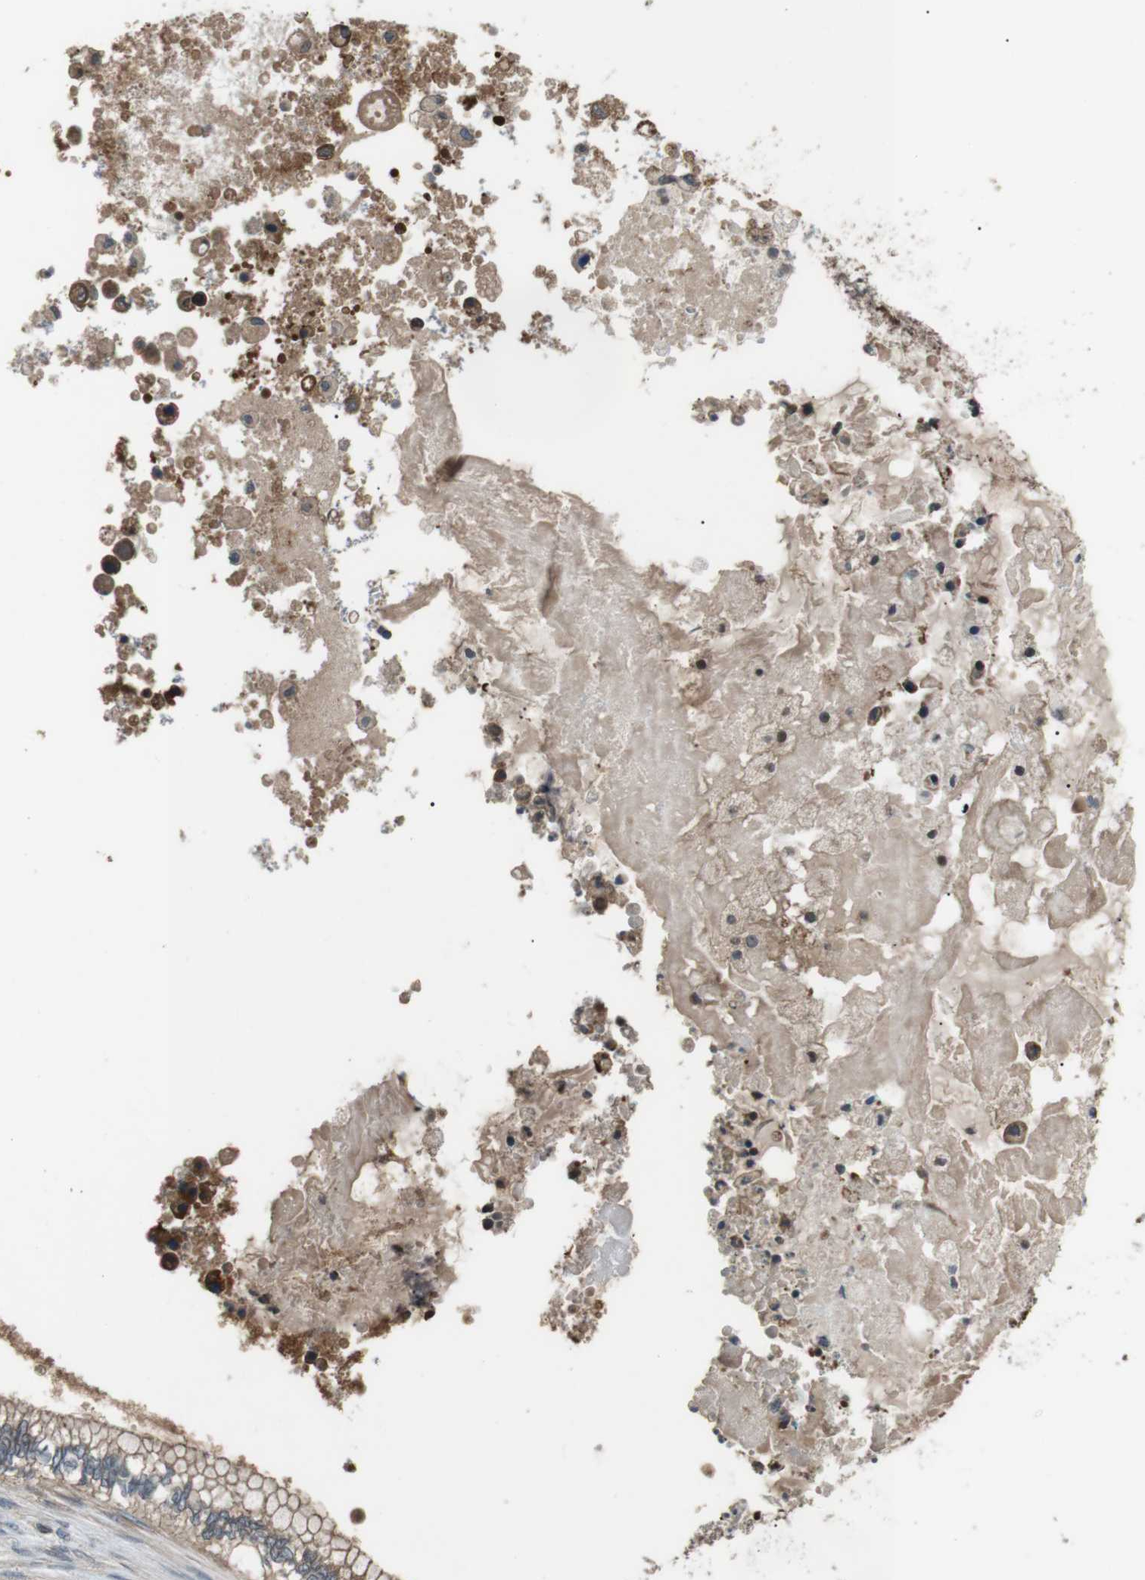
{"staining": {"intensity": "moderate", "quantity": ">75%", "location": "cytoplasmic/membranous"}, "tissue": "ovarian cancer", "cell_type": "Tumor cells", "image_type": "cancer", "snomed": [{"axis": "morphology", "description": "Cystadenocarcinoma, mucinous, NOS"}, {"axis": "topography", "description": "Ovary"}], "caption": "An immunohistochemistry (IHC) photomicrograph of tumor tissue is shown. Protein staining in brown labels moderate cytoplasmic/membranous positivity in ovarian mucinous cystadenocarcinoma within tumor cells. Nuclei are stained in blue.", "gene": "GPR161", "patient": {"sex": "female", "age": 80}}